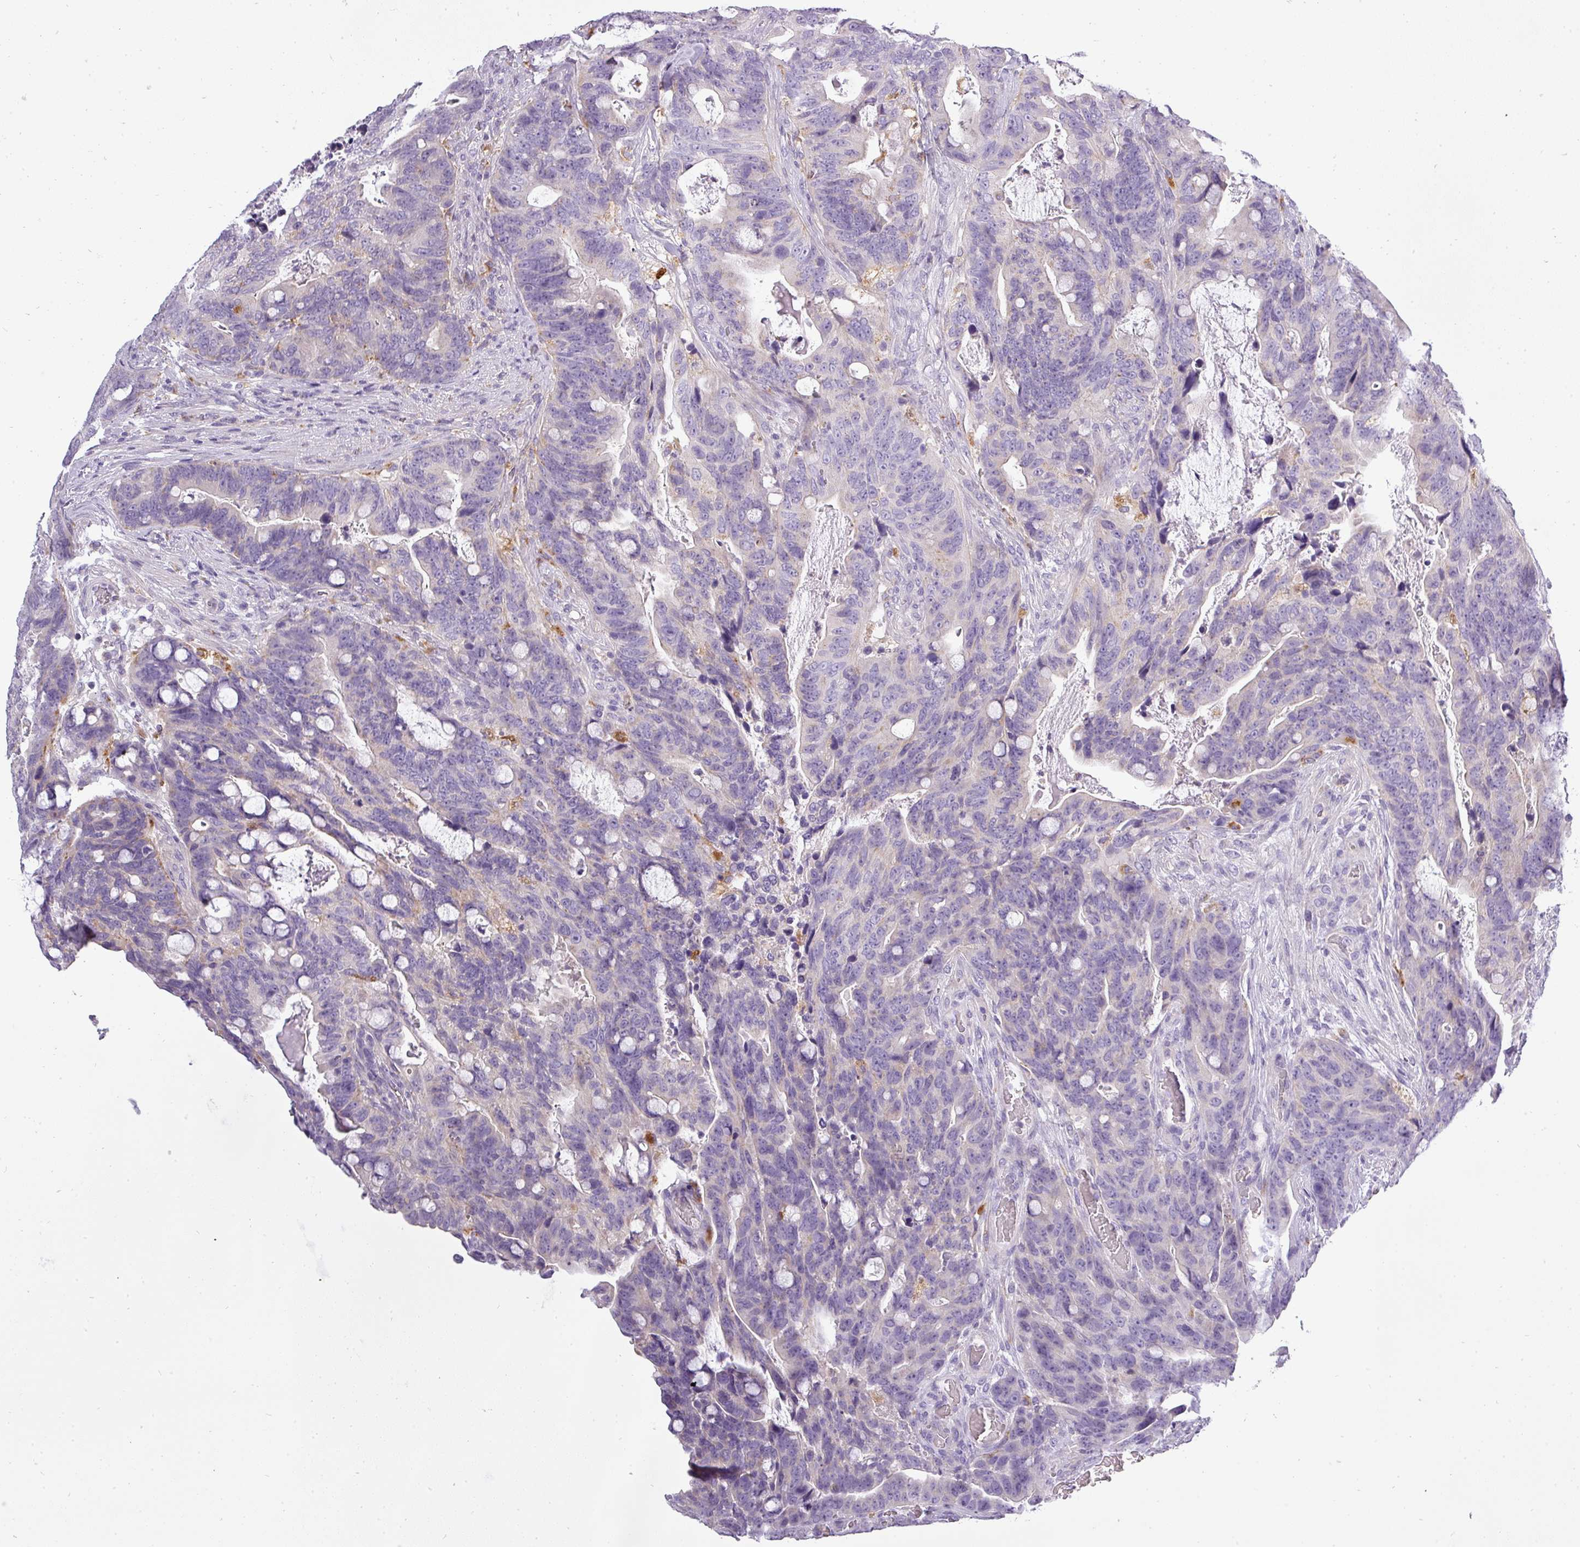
{"staining": {"intensity": "negative", "quantity": "none", "location": "none"}, "tissue": "colorectal cancer", "cell_type": "Tumor cells", "image_type": "cancer", "snomed": [{"axis": "morphology", "description": "Adenocarcinoma, NOS"}, {"axis": "topography", "description": "Colon"}], "caption": "Protein analysis of adenocarcinoma (colorectal) reveals no significant expression in tumor cells.", "gene": "ATP6V1D", "patient": {"sex": "female", "age": 82}}